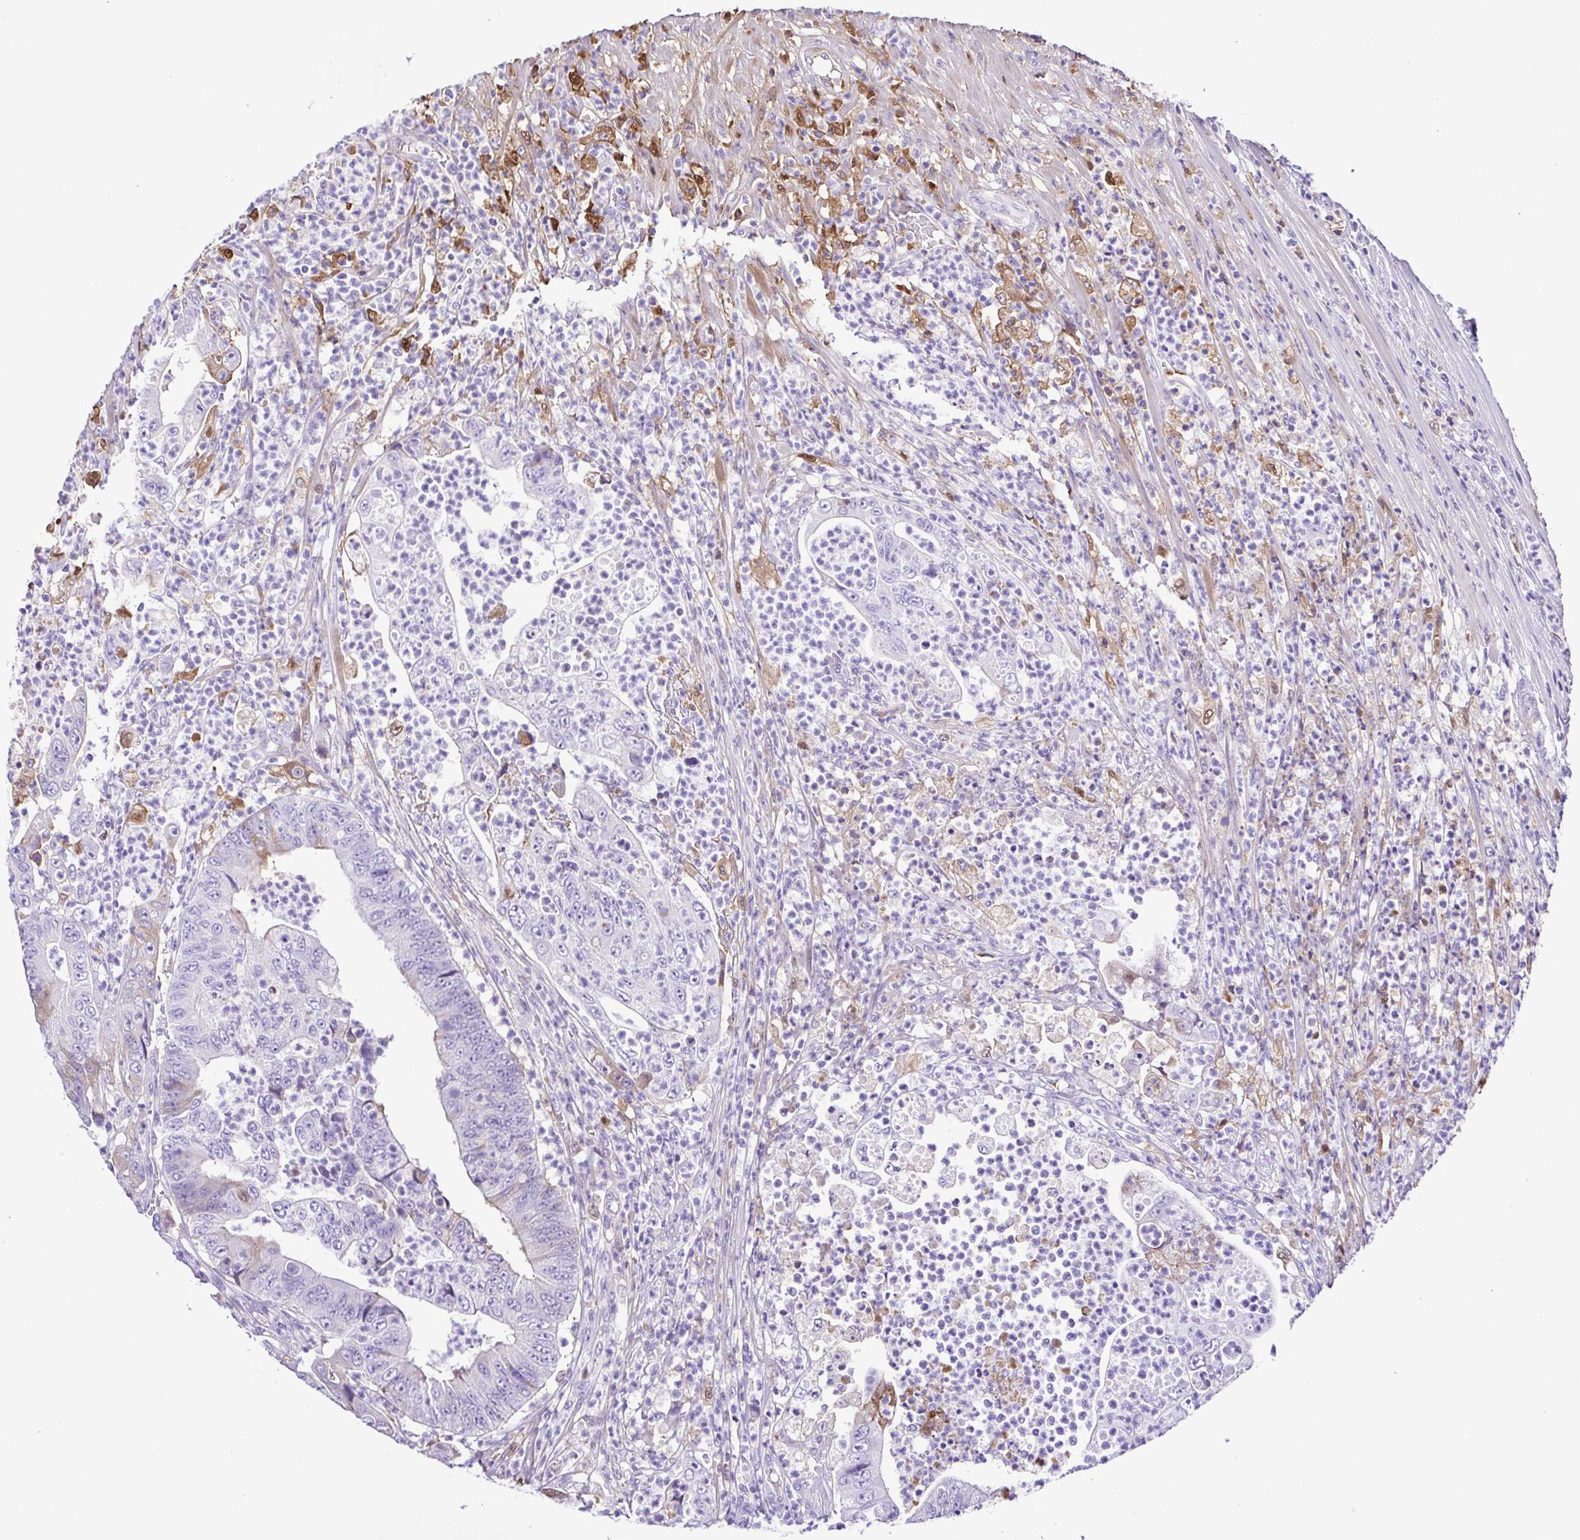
{"staining": {"intensity": "negative", "quantity": "none", "location": "none"}, "tissue": "colorectal cancer", "cell_type": "Tumor cells", "image_type": "cancer", "snomed": [{"axis": "morphology", "description": "Adenocarcinoma, NOS"}, {"axis": "topography", "description": "Colon"}], "caption": "This is an immunohistochemistry (IHC) image of human colorectal adenocarcinoma. There is no staining in tumor cells.", "gene": "IGFL1", "patient": {"sex": "female", "age": 48}}